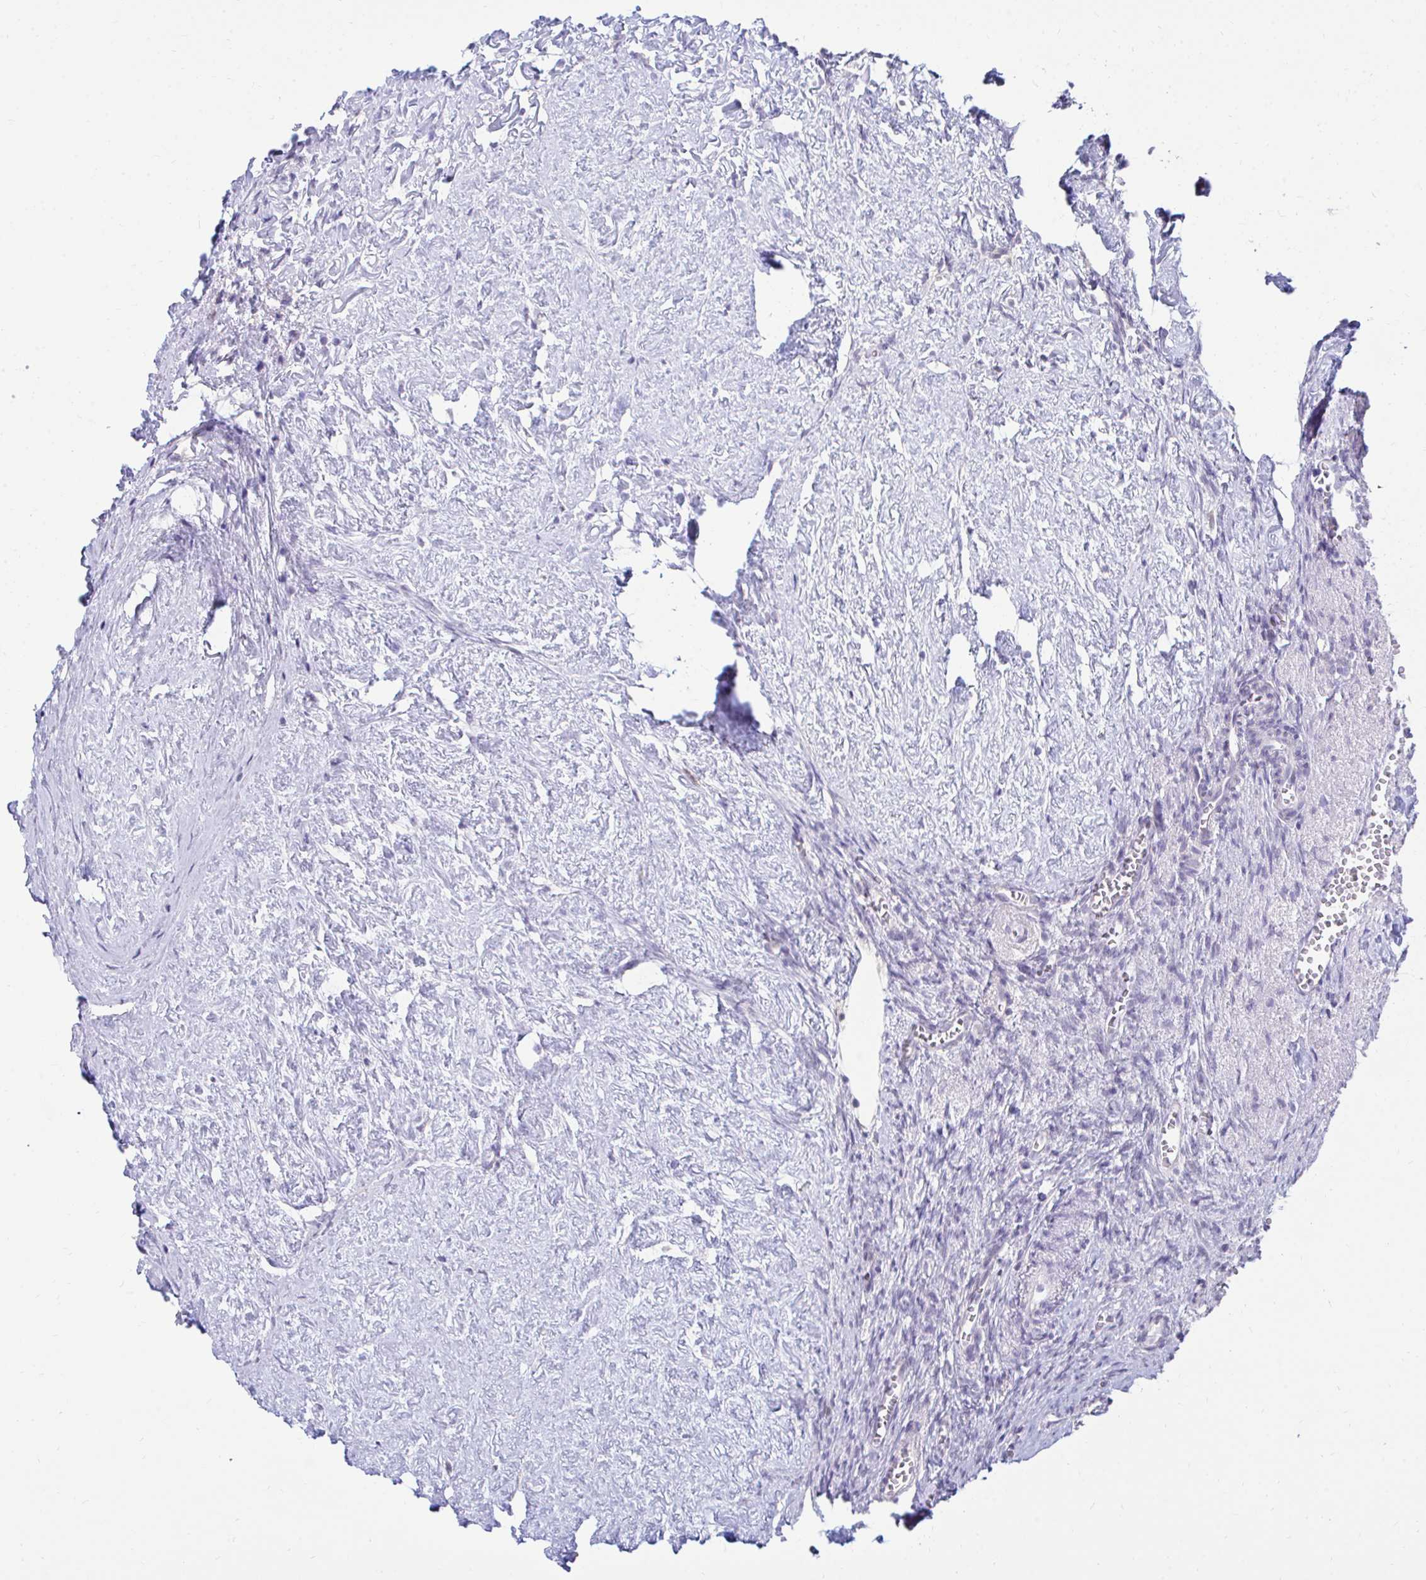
{"staining": {"intensity": "weak", "quantity": "<25%", "location": "nuclear"}, "tissue": "ovary", "cell_type": "Ovarian stroma cells", "image_type": "normal", "snomed": [{"axis": "morphology", "description": "Normal tissue, NOS"}, {"axis": "topography", "description": "Ovary"}], "caption": "IHC image of benign human ovary stained for a protein (brown), which exhibits no staining in ovarian stroma cells. (Stains: DAB immunohistochemistry with hematoxylin counter stain, Microscopy: brightfield microscopy at high magnification).", "gene": "CSE1L", "patient": {"sex": "female", "age": 41}}